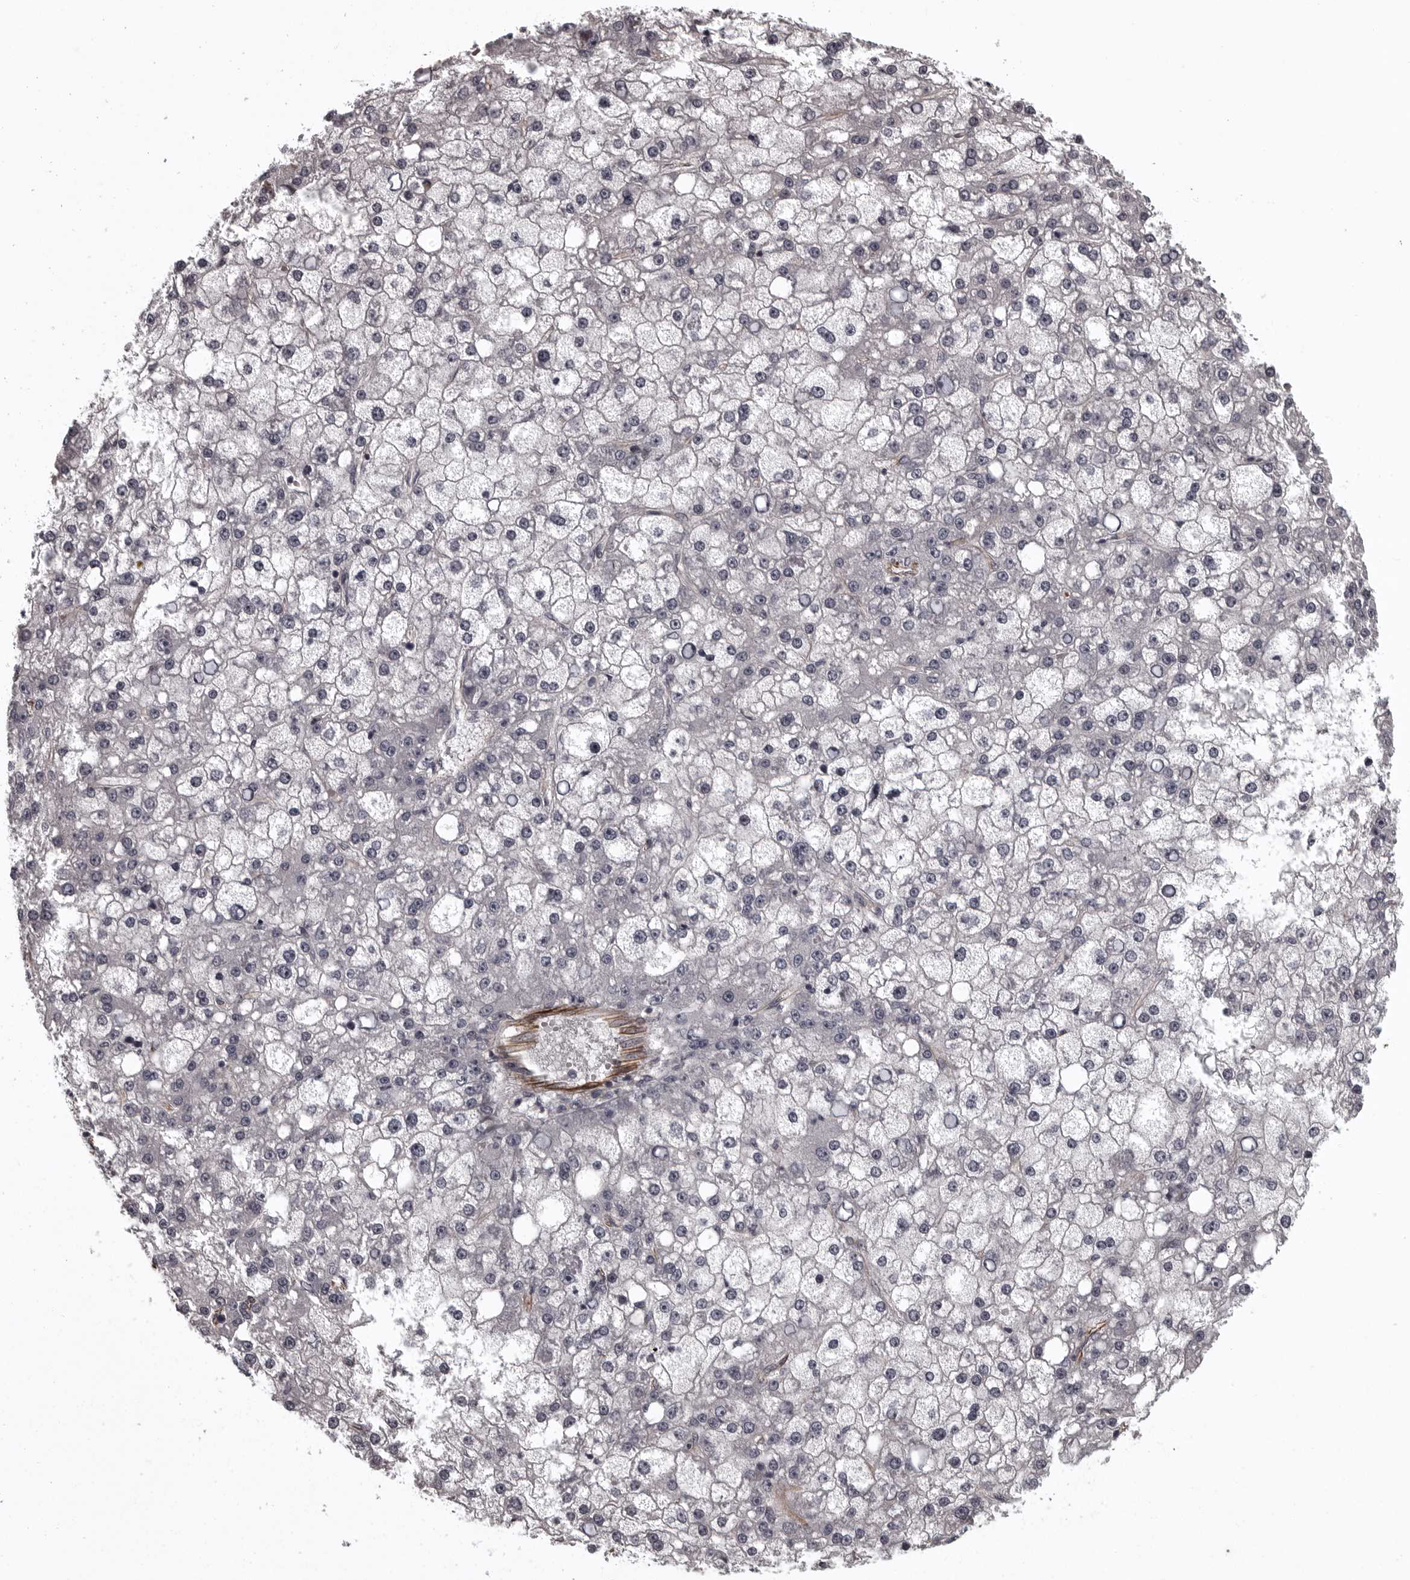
{"staining": {"intensity": "negative", "quantity": "none", "location": "none"}, "tissue": "liver cancer", "cell_type": "Tumor cells", "image_type": "cancer", "snomed": [{"axis": "morphology", "description": "Carcinoma, Hepatocellular, NOS"}, {"axis": "topography", "description": "Liver"}], "caption": "Tumor cells show no significant expression in liver cancer (hepatocellular carcinoma).", "gene": "FAAP100", "patient": {"sex": "male", "age": 67}}